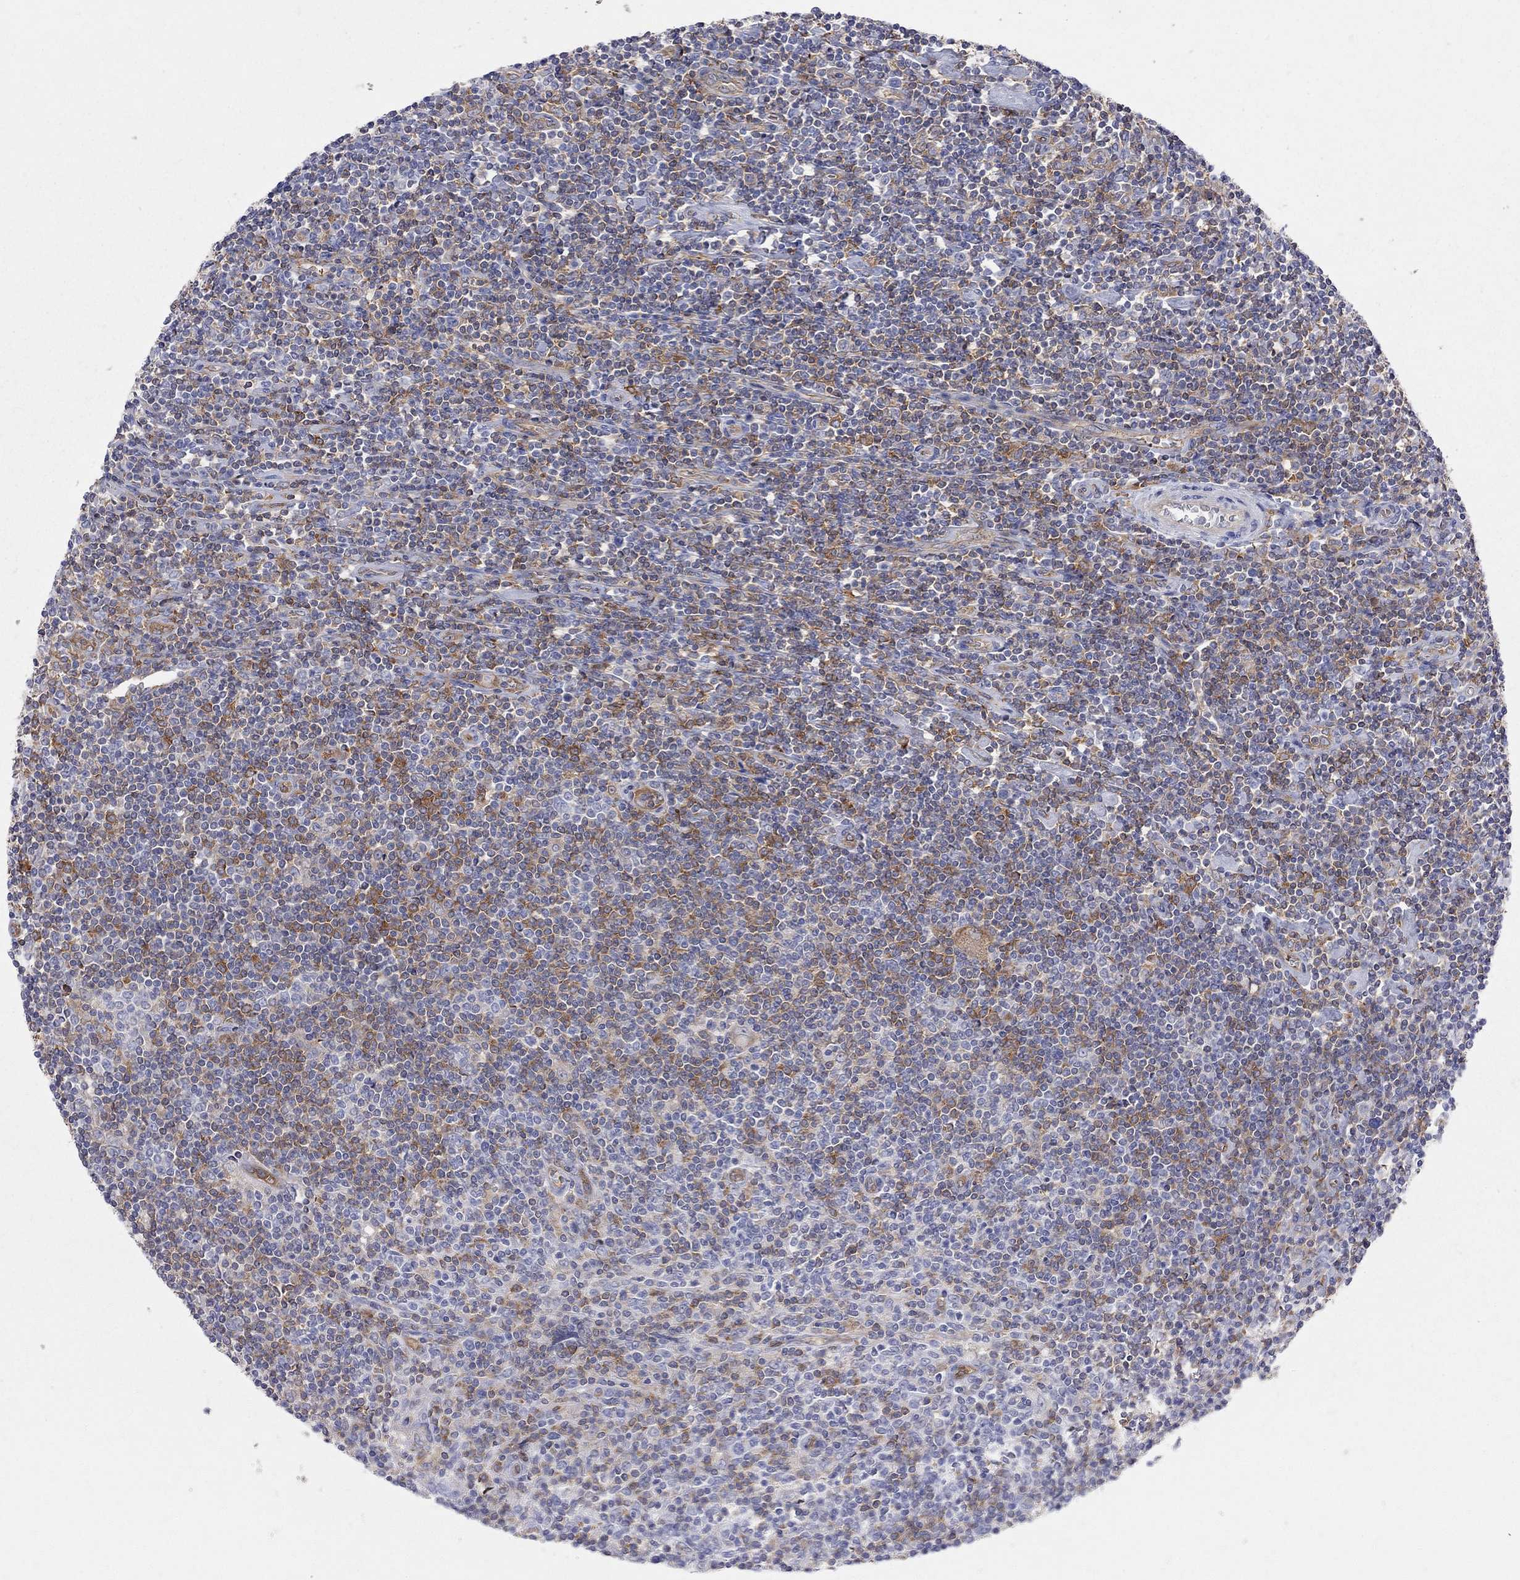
{"staining": {"intensity": "negative", "quantity": "none", "location": "none"}, "tissue": "lymphoma", "cell_type": "Tumor cells", "image_type": "cancer", "snomed": [{"axis": "morphology", "description": "Hodgkin's disease, NOS"}, {"axis": "topography", "description": "Lymph node"}], "caption": "This micrograph is of Hodgkin's disease stained with immunohistochemistry to label a protein in brown with the nuclei are counter-stained blue. There is no expression in tumor cells. (DAB immunohistochemistry with hematoxylin counter stain).", "gene": "ABI3", "patient": {"sex": "male", "age": 40}}